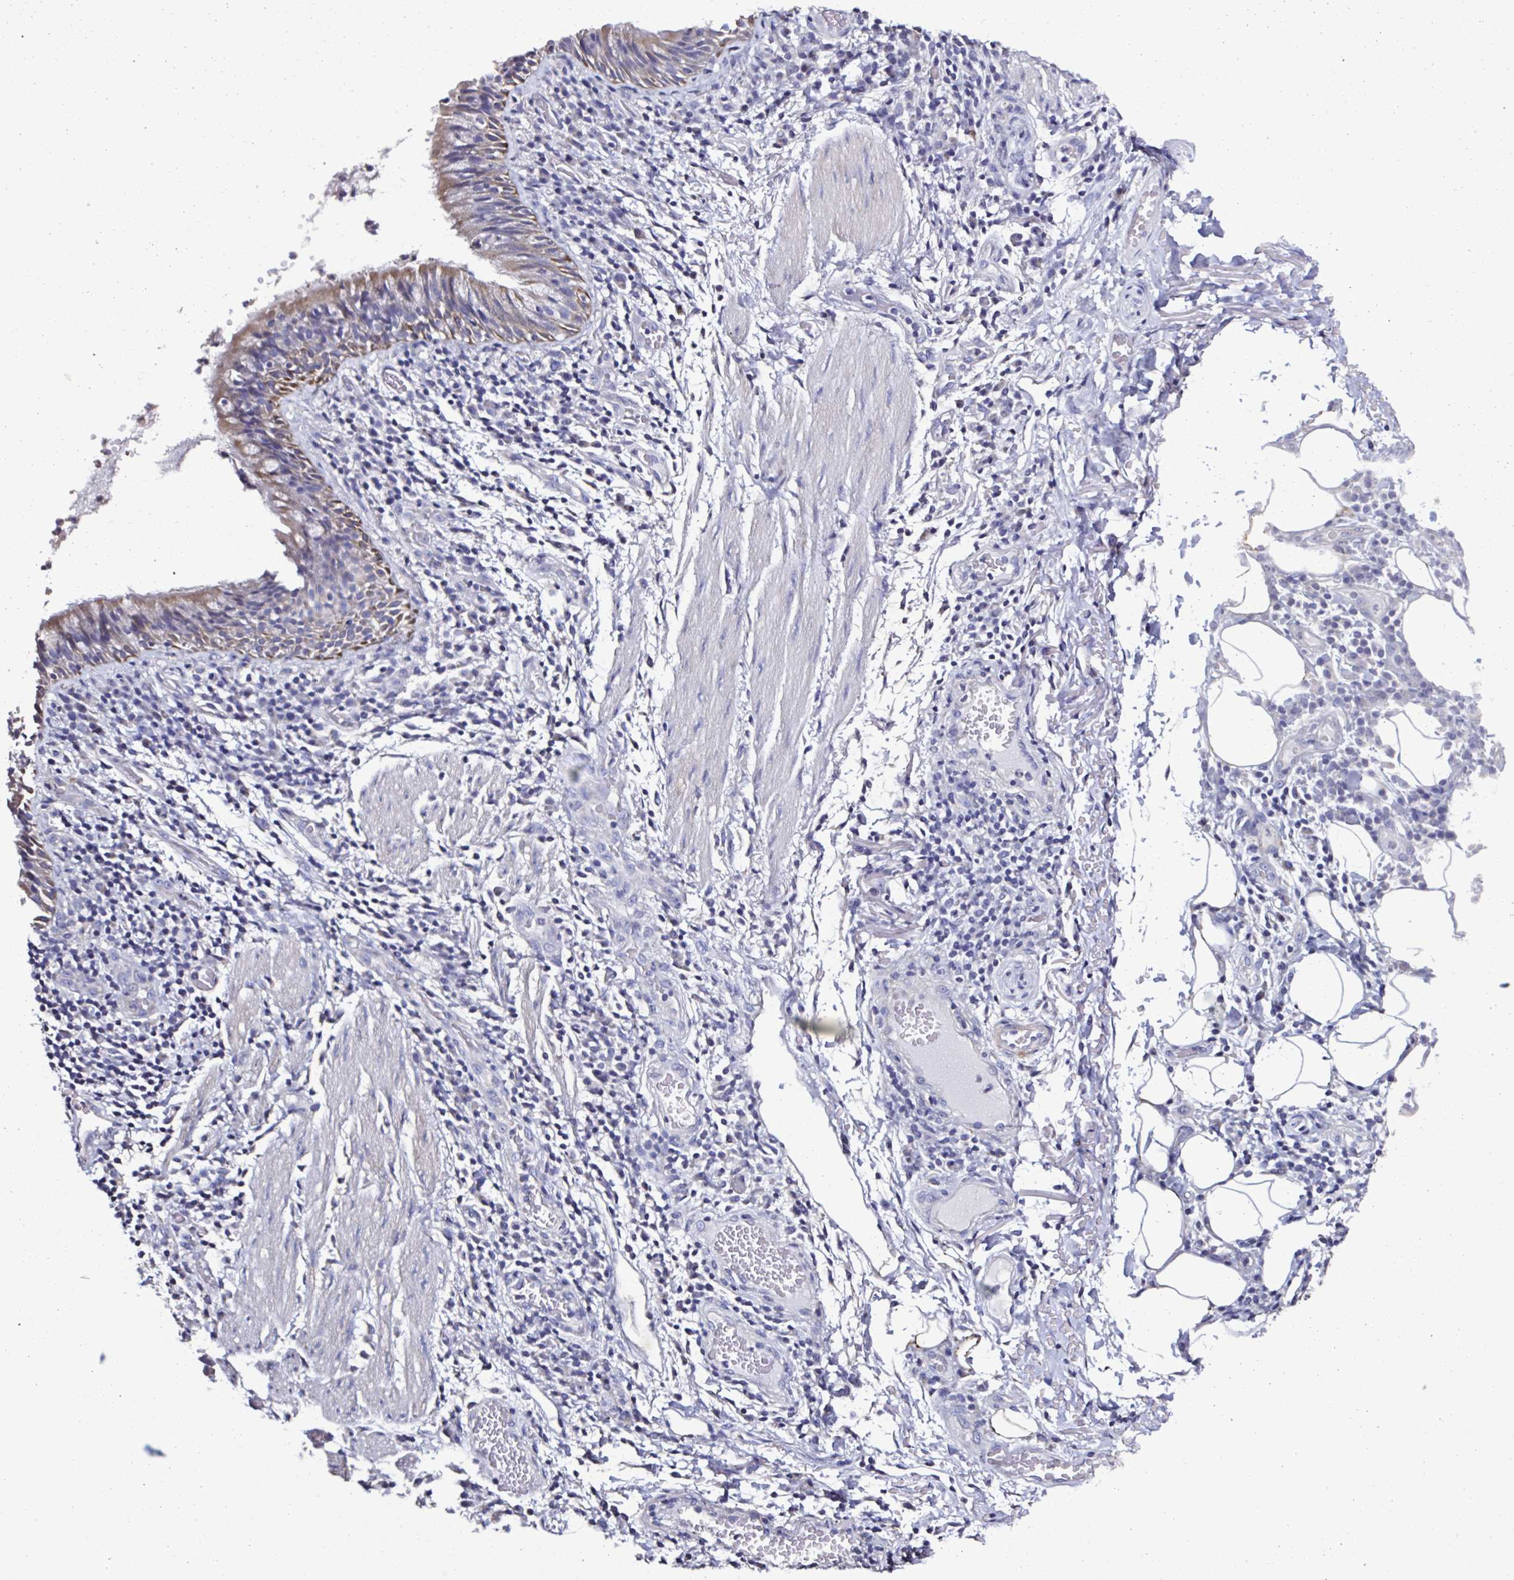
{"staining": {"intensity": "weak", "quantity": "25%-75%", "location": "cytoplasmic/membranous"}, "tissue": "bronchus", "cell_type": "Respiratory epithelial cells", "image_type": "normal", "snomed": [{"axis": "morphology", "description": "Normal tissue, NOS"}, {"axis": "topography", "description": "Lymph node"}, {"axis": "topography", "description": "Bronchus"}], "caption": "High-magnification brightfield microscopy of unremarkable bronchus stained with DAB (brown) and counterstained with hematoxylin (blue). respiratory epithelial cells exhibit weak cytoplasmic/membranous expression is identified in approximately25%-75% of cells.", "gene": "PLA2G4E", "patient": {"sex": "male", "age": 56}}